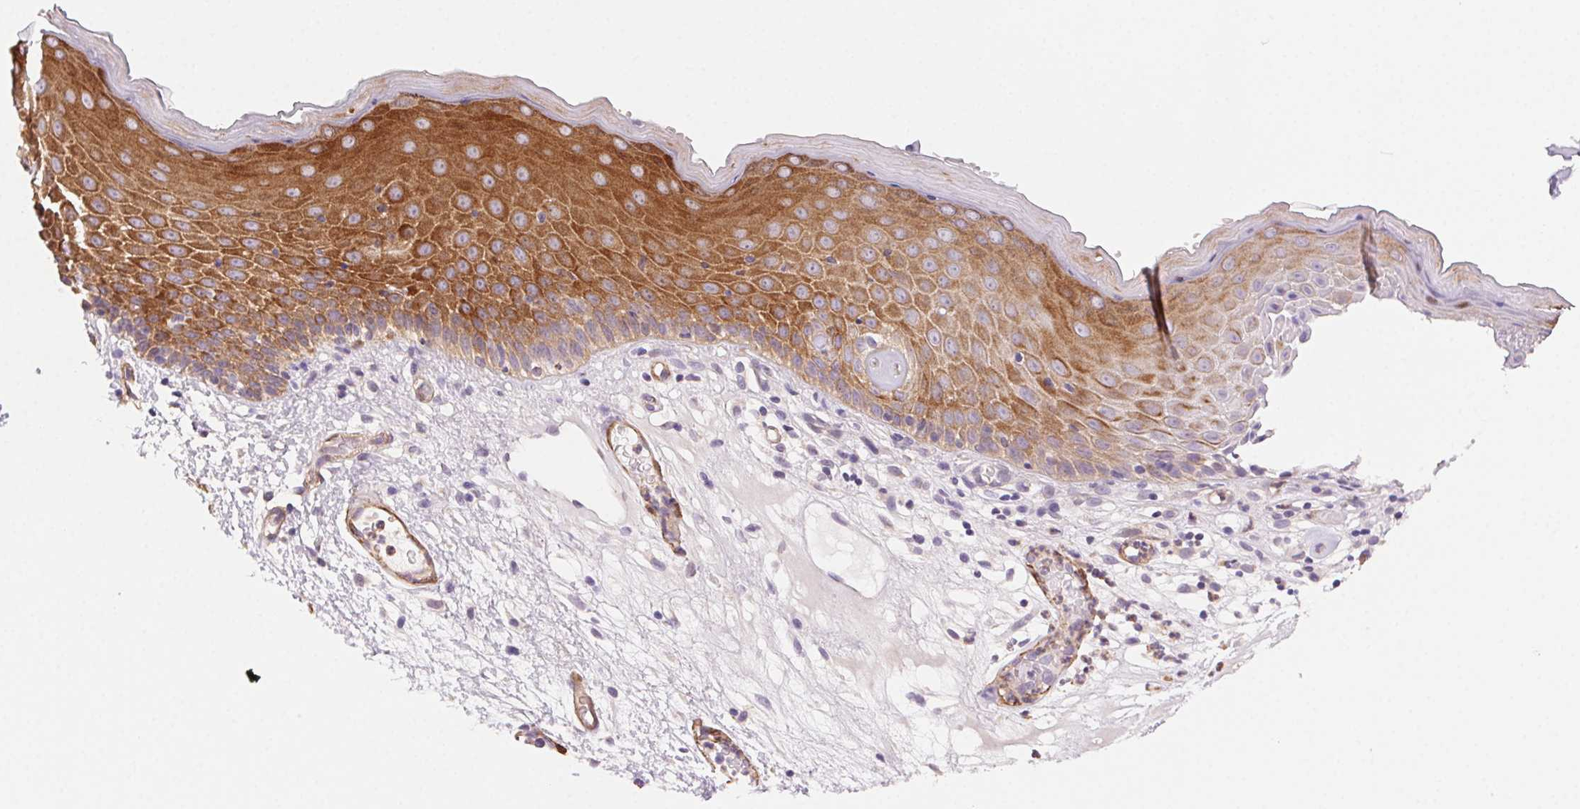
{"staining": {"intensity": "strong", "quantity": ">75%", "location": "cytoplasmic/membranous"}, "tissue": "skin", "cell_type": "Epidermal cells", "image_type": "normal", "snomed": [{"axis": "morphology", "description": "Normal tissue, NOS"}, {"axis": "topography", "description": "Vulva"}], "caption": "Brown immunohistochemical staining in benign human skin displays strong cytoplasmic/membranous expression in about >75% of epidermal cells.", "gene": "GPX8", "patient": {"sex": "female", "age": 68}}